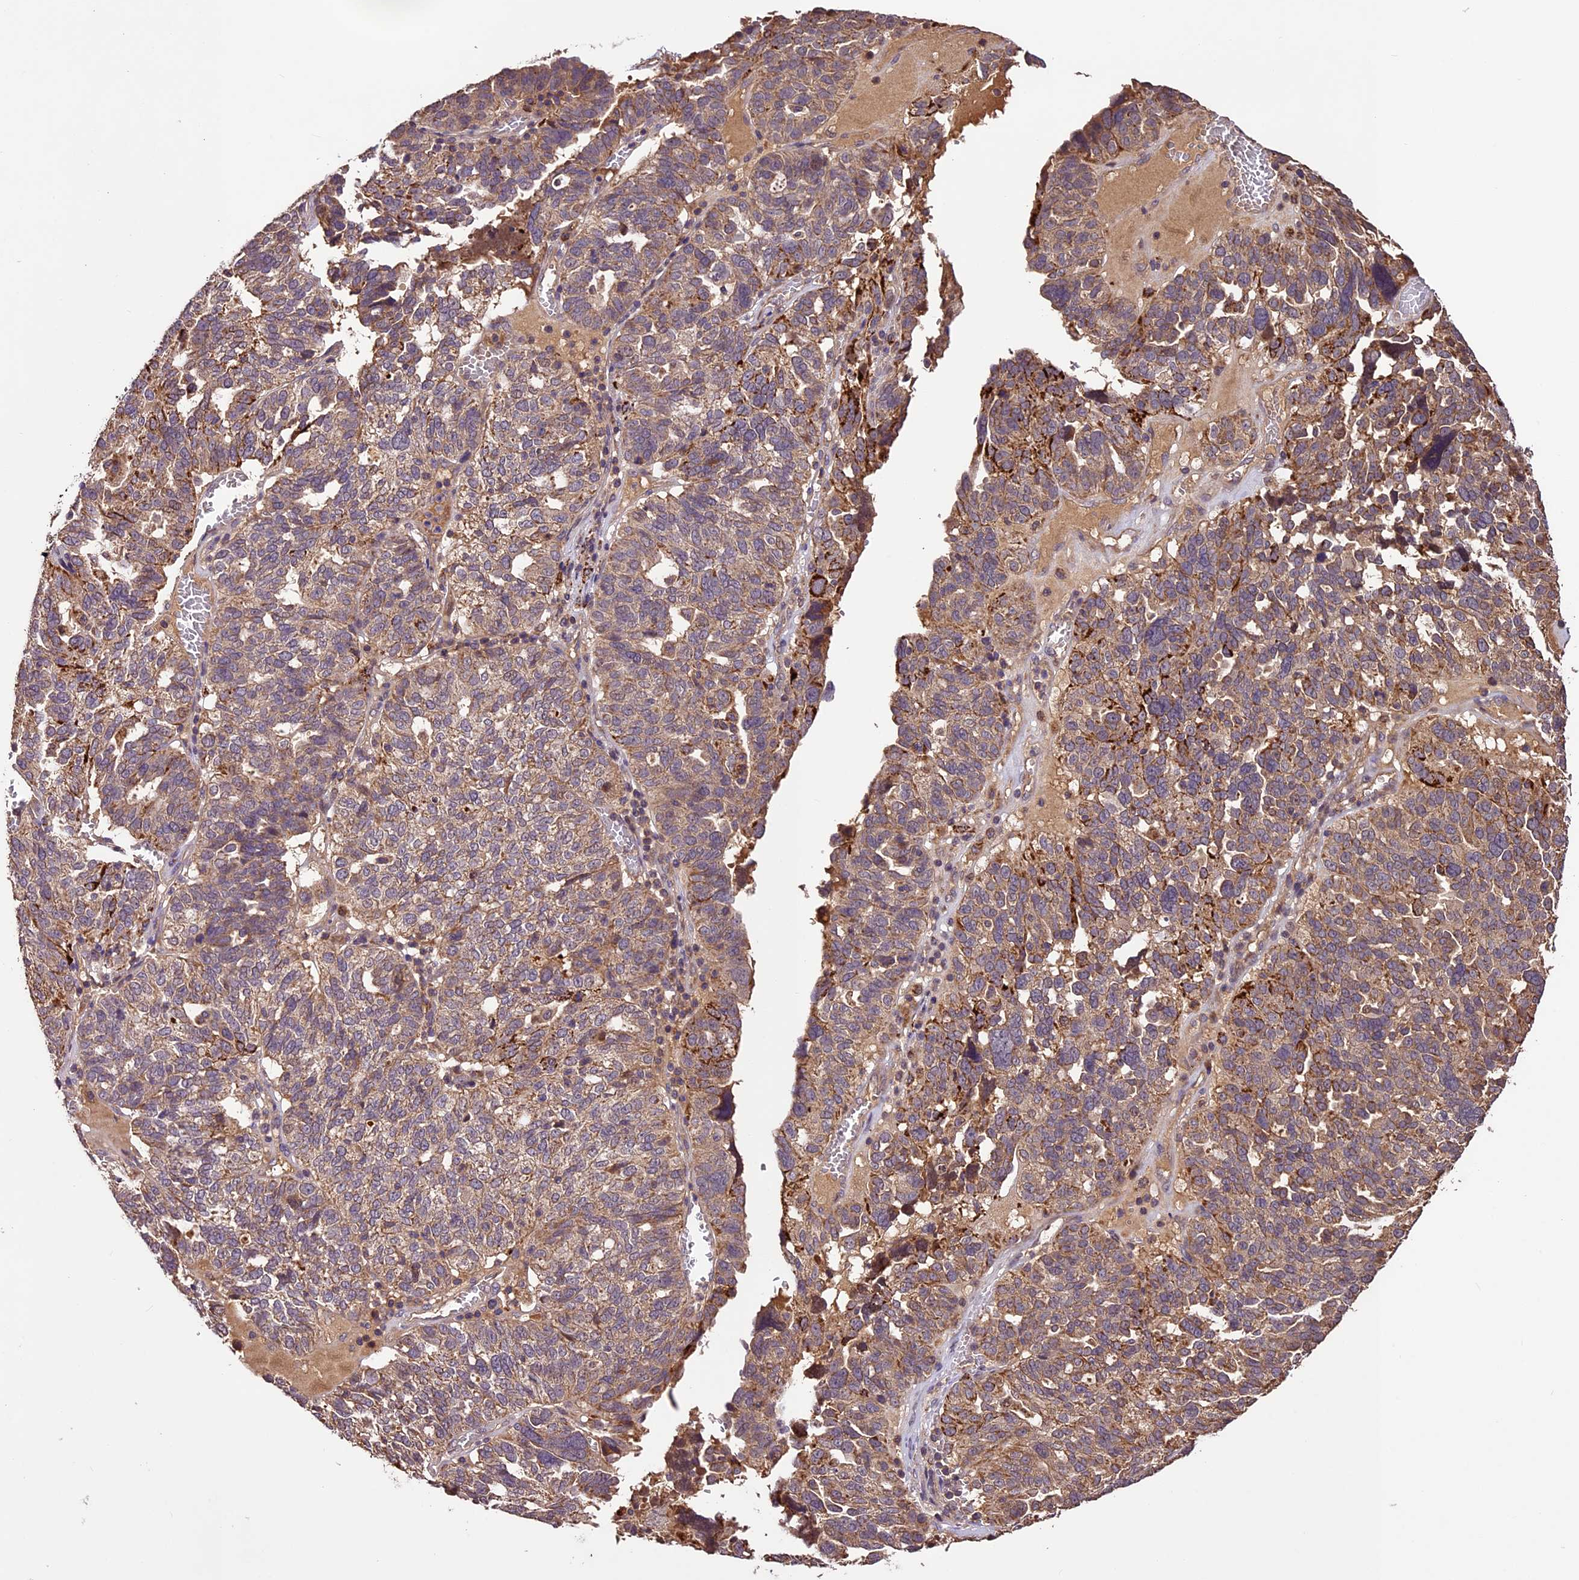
{"staining": {"intensity": "moderate", "quantity": "25%-75%", "location": "cytoplasmic/membranous"}, "tissue": "ovarian cancer", "cell_type": "Tumor cells", "image_type": "cancer", "snomed": [{"axis": "morphology", "description": "Cystadenocarcinoma, serous, NOS"}, {"axis": "topography", "description": "Ovary"}], "caption": "The image exhibits a brown stain indicating the presence of a protein in the cytoplasmic/membranous of tumor cells in ovarian cancer (serous cystadenocarcinoma). (brown staining indicates protein expression, while blue staining denotes nuclei).", "gene": "CRLF1", "patient": {"sex": "female", "age": 59}}